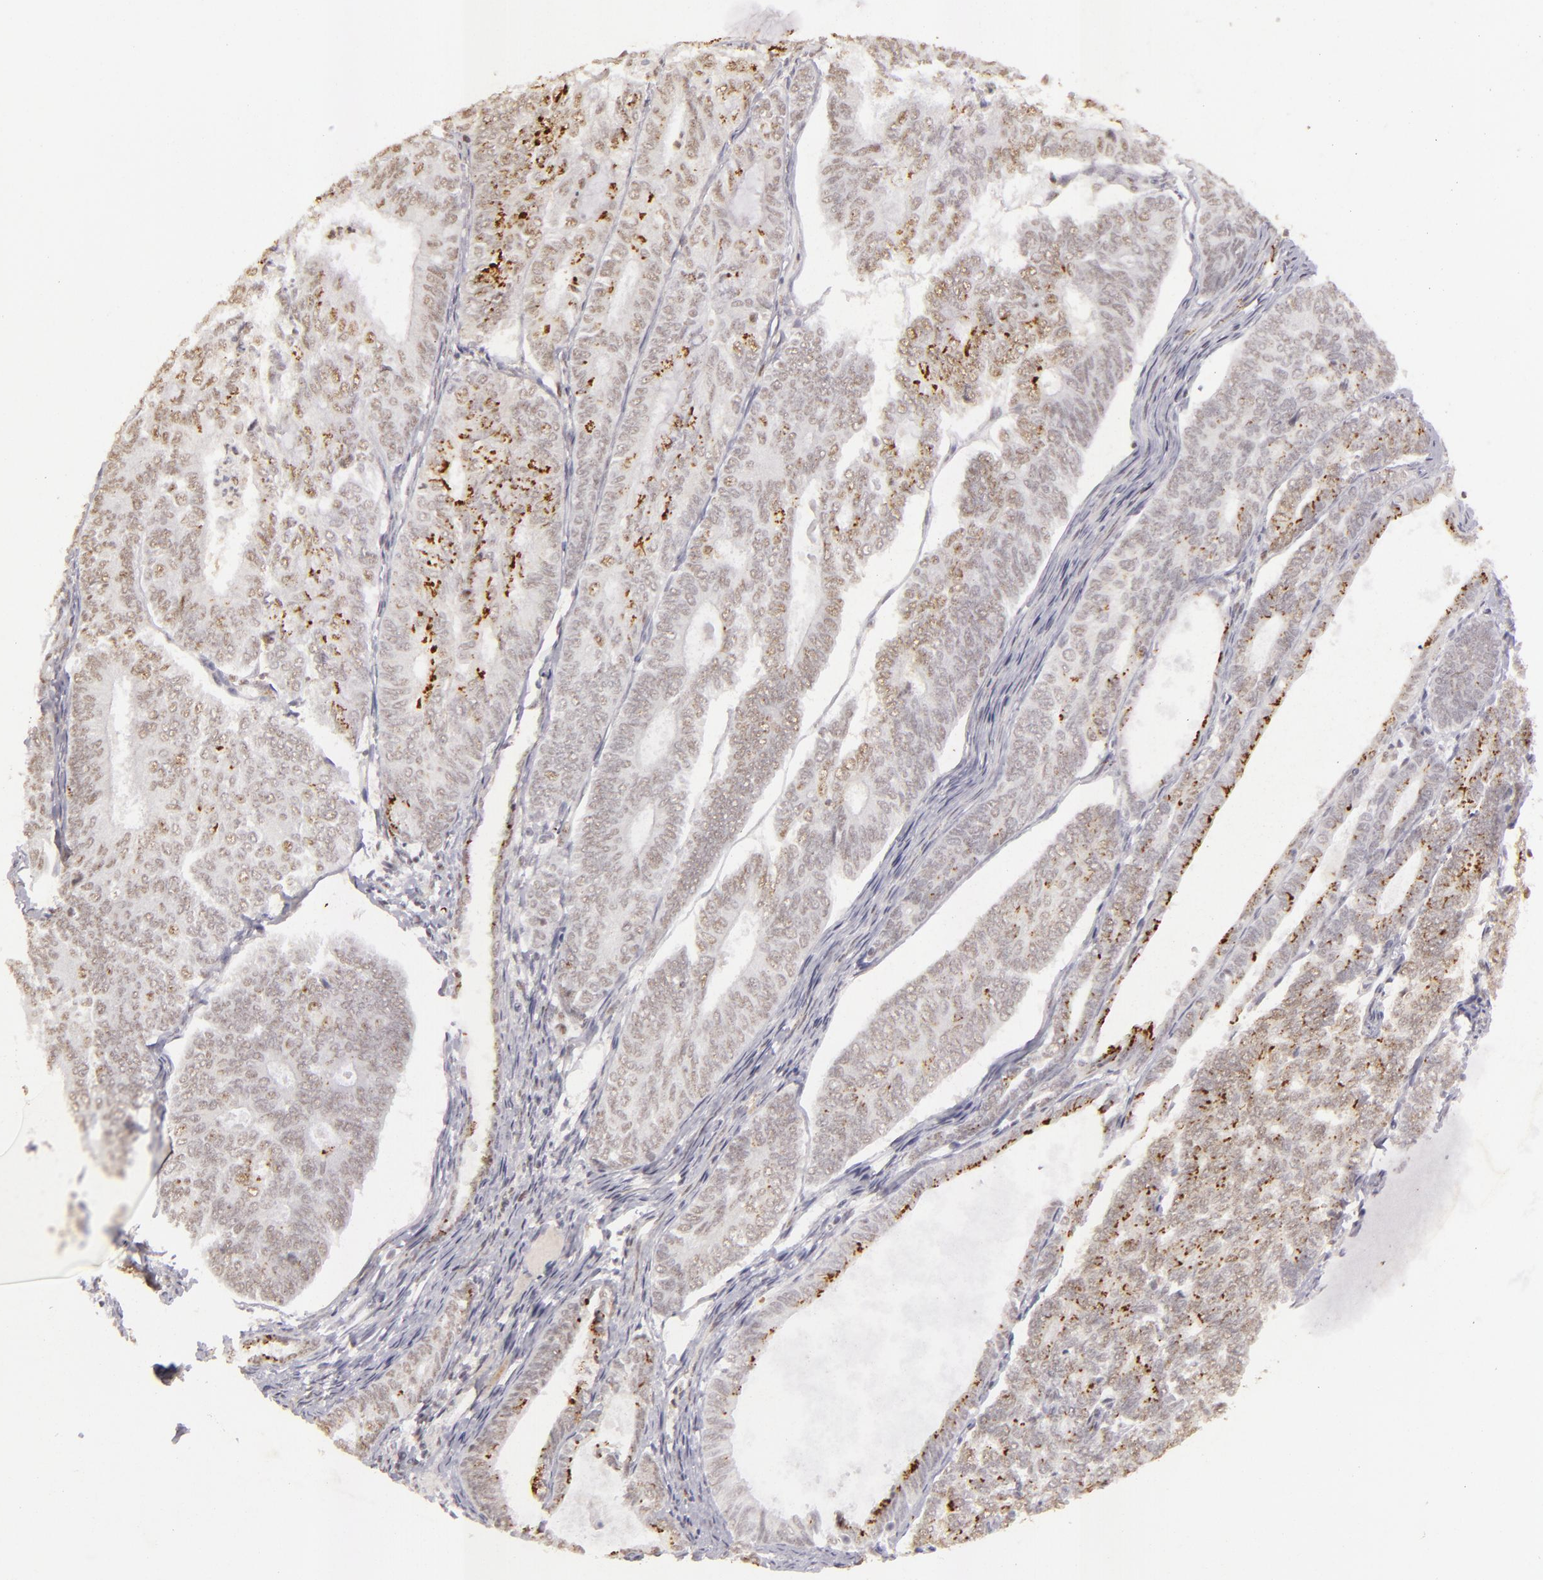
{"staining": {"intensity": "weak", "quantity": "25%-75%", "location": "nuclear"}, "tissue": "endometrial cancer", "cell_type": "Tumor cells", "image_type": "cancer", "snomed": [{"axis": "morphology", "description": "Adenocarcinoma, NOS"}, {"axis": "topography", "description": "Endometrium"}], "caption": "An image of human adenocarcinoma (endometrial) stained for a protein shows weak nuclear brown staining in tumor cells. Nuclei are stained in blue.", "gene": "CBX3", "patient": {"sex": "female", "age": 59}}